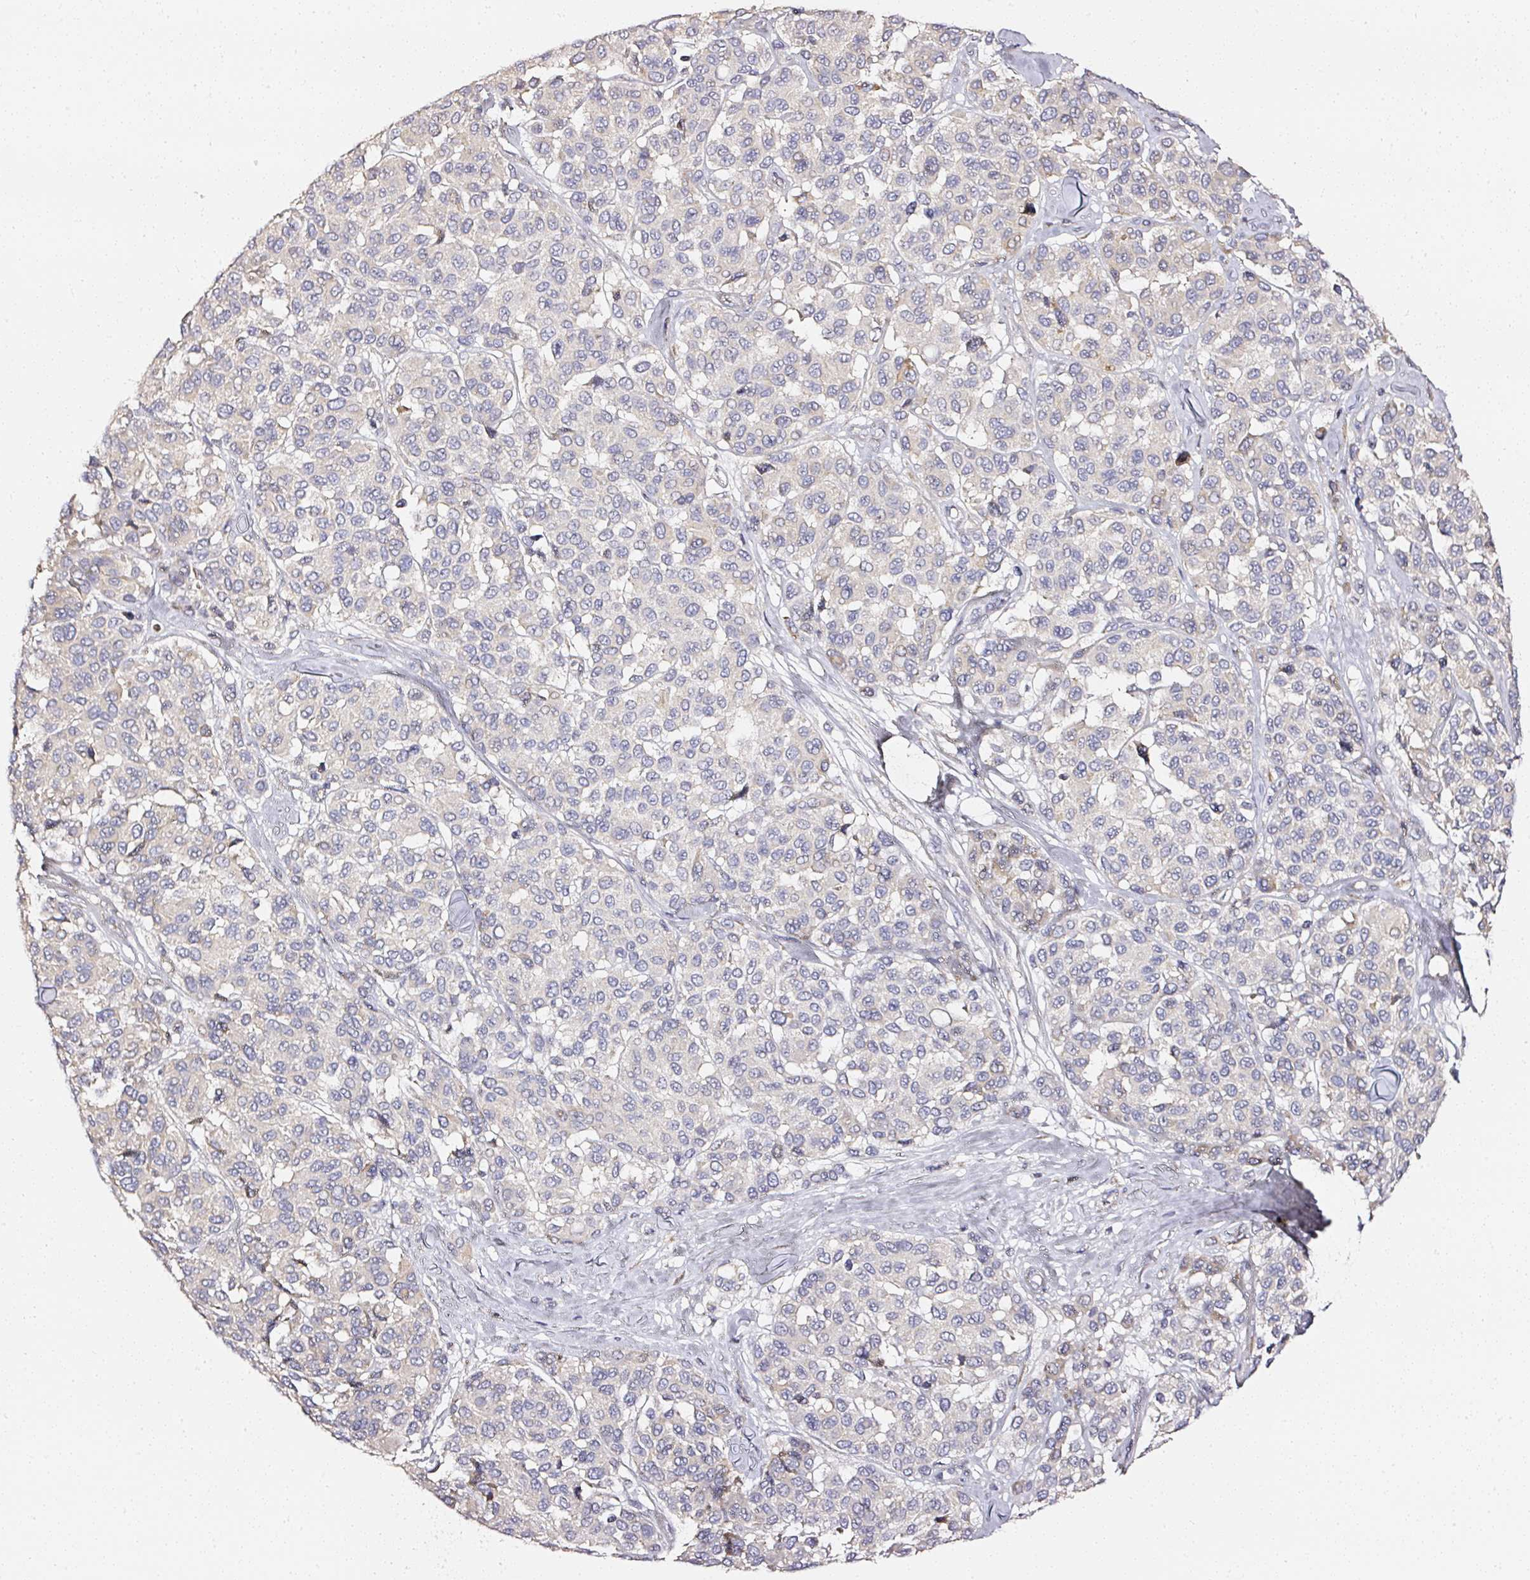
{"staining": {"intensity": "negative", "quantity": "none", "location": "none"}, "tissue": "melanoma", "cell_type": "Tumor cells", "image_type": "cancer", "snomed": [{"axis": "morphology", "description": "Malignant melanoma, NOS"}, {"axis": "topography", "description": "Skin"}], "caption": "This photomicrograph is of malignant melanoma stained with immunohistochemistry (IHC) to label a protein in brown with the nuclei are counter-stained blue. There is no staining in tumor cells.", "gene": "NTRK1", "patient": {"sex": "female", "age": 66}}